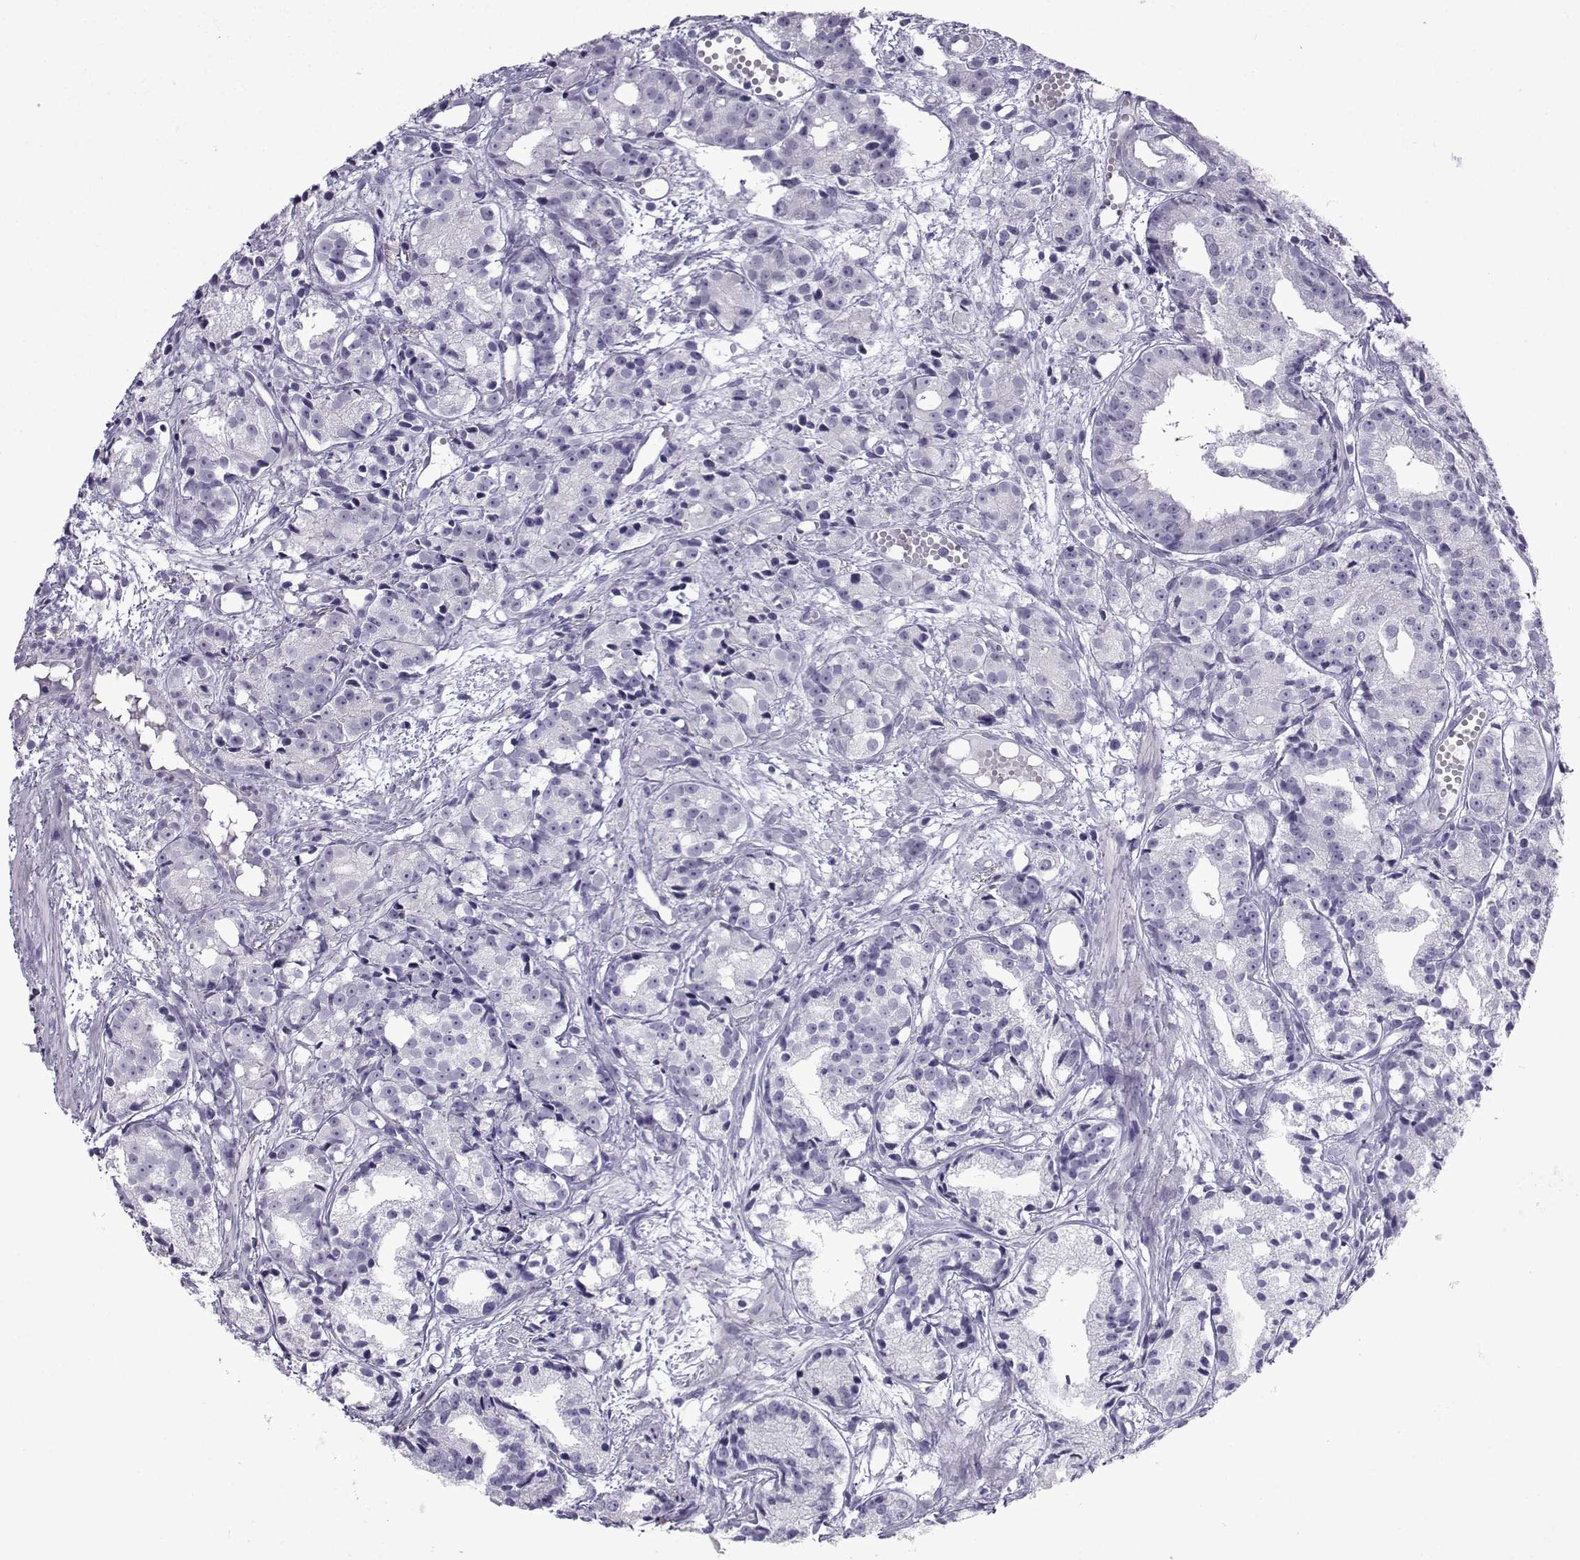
{"staining": {"intensity": "negative", "quantity": "none", "location": "none"}, "tissue": "prostate cancer", "cell_type": "Tumor cells", "image_type": "cancer", "snomed": [{"axis": "morphology", "description": "Adenocarcinoma, Medium grade"}, {"axis": "topography", "description": "Prostate"}], "caption": "The image exhibits no staining of tumor cells in medium-grade adenocarcinoma (prostate). The staining is performed using DAB brown chromogen with nuclei counter-stained in using hematoxylin.", "gene": "CFAP53", "patient": {"sex": "male", "age": 74}}